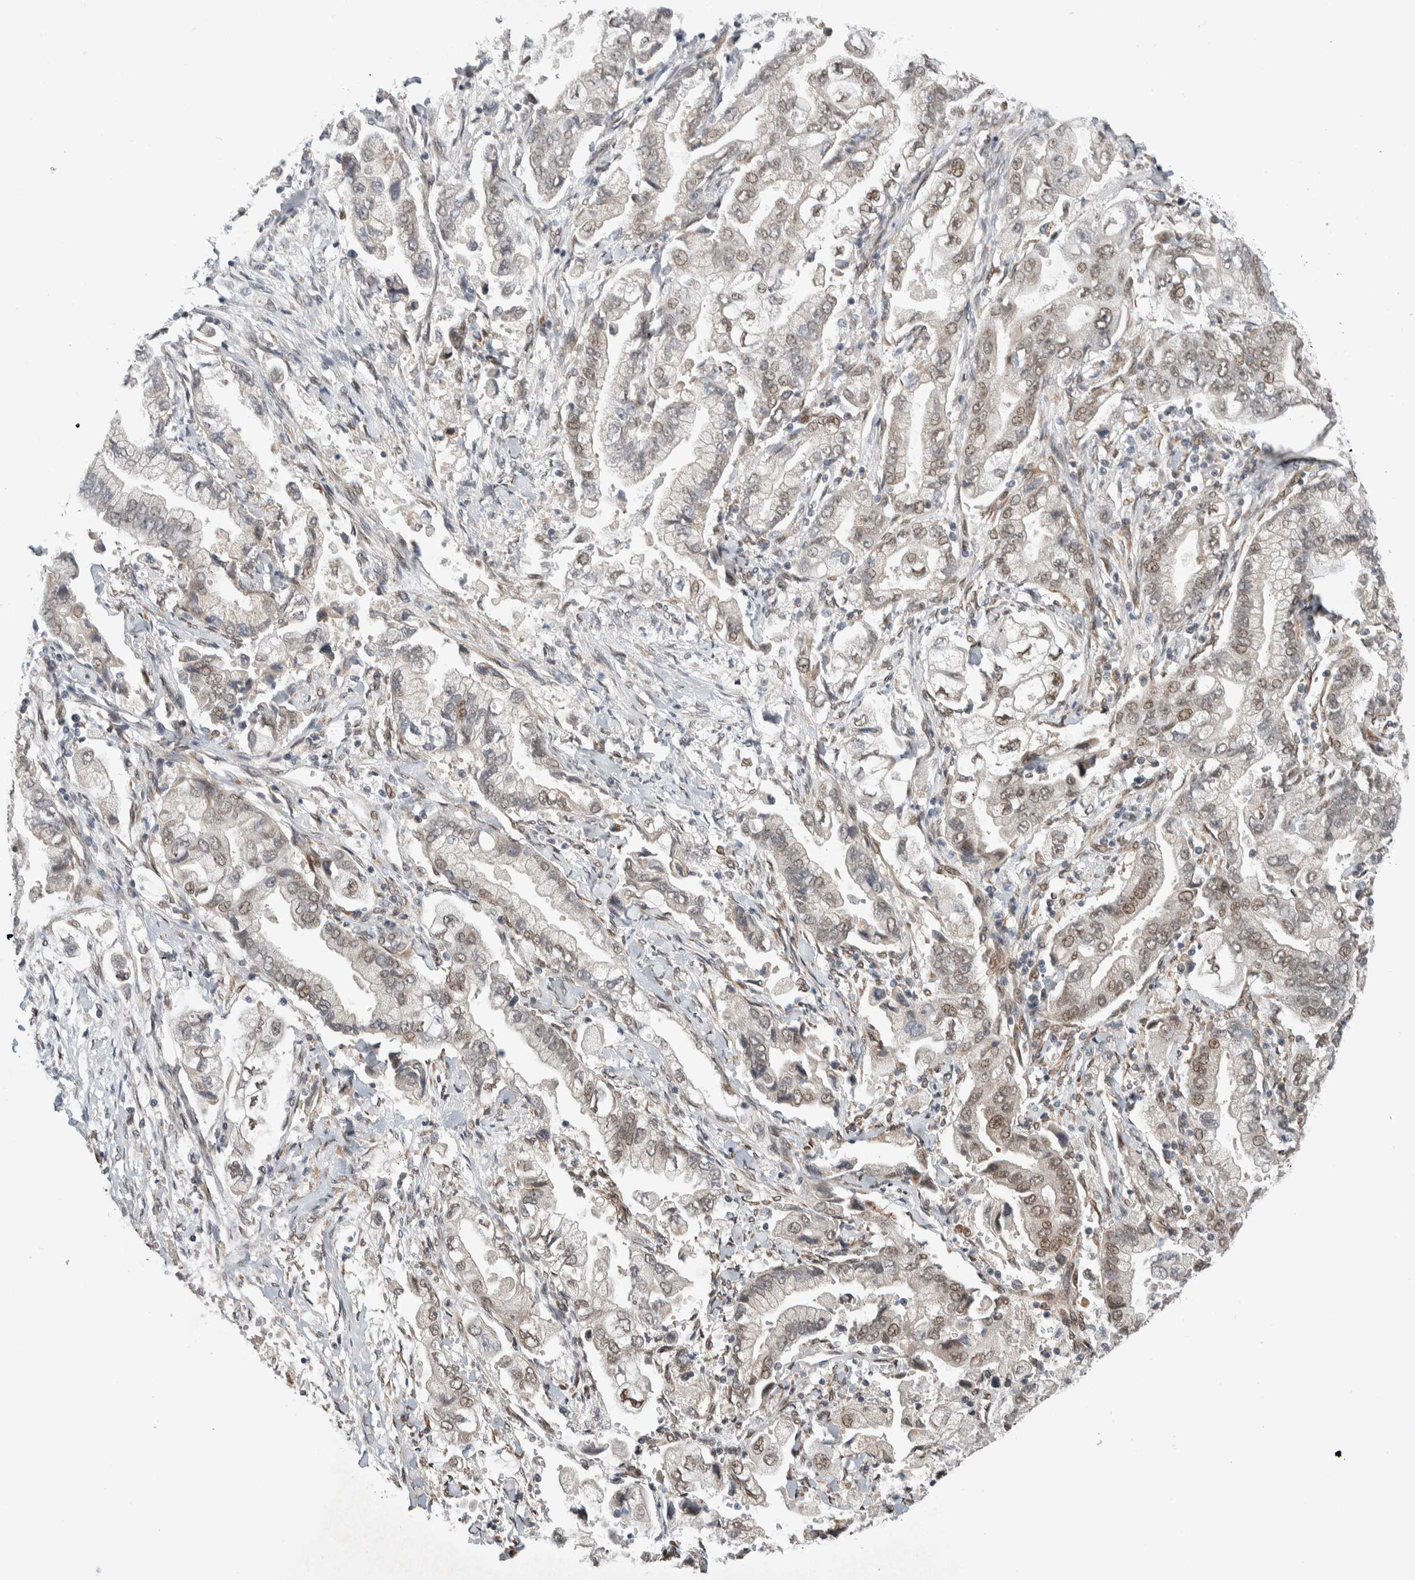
{"staining": {"intensity": "weak", "quantity": "<25%", "location": "nuclear"}, "tissue": "stomach cancer", "cell_type": "Tumor cells", "image_type": "cancer", "snomed": [{"axis": "morphology", "description": "Normal tissue, NOS"}, {"axis": "morphology", "description": "Adenocarcinoma, NOS"}, {"axis": "topography", "description": "Stomach"}], "caption": "Stomach adenocarcinoma was stained to show a protein in brown. There is no significant staining in tumor cells.", "gene": "TNRC18", "patient": {"sex": "male", "age": 62}}